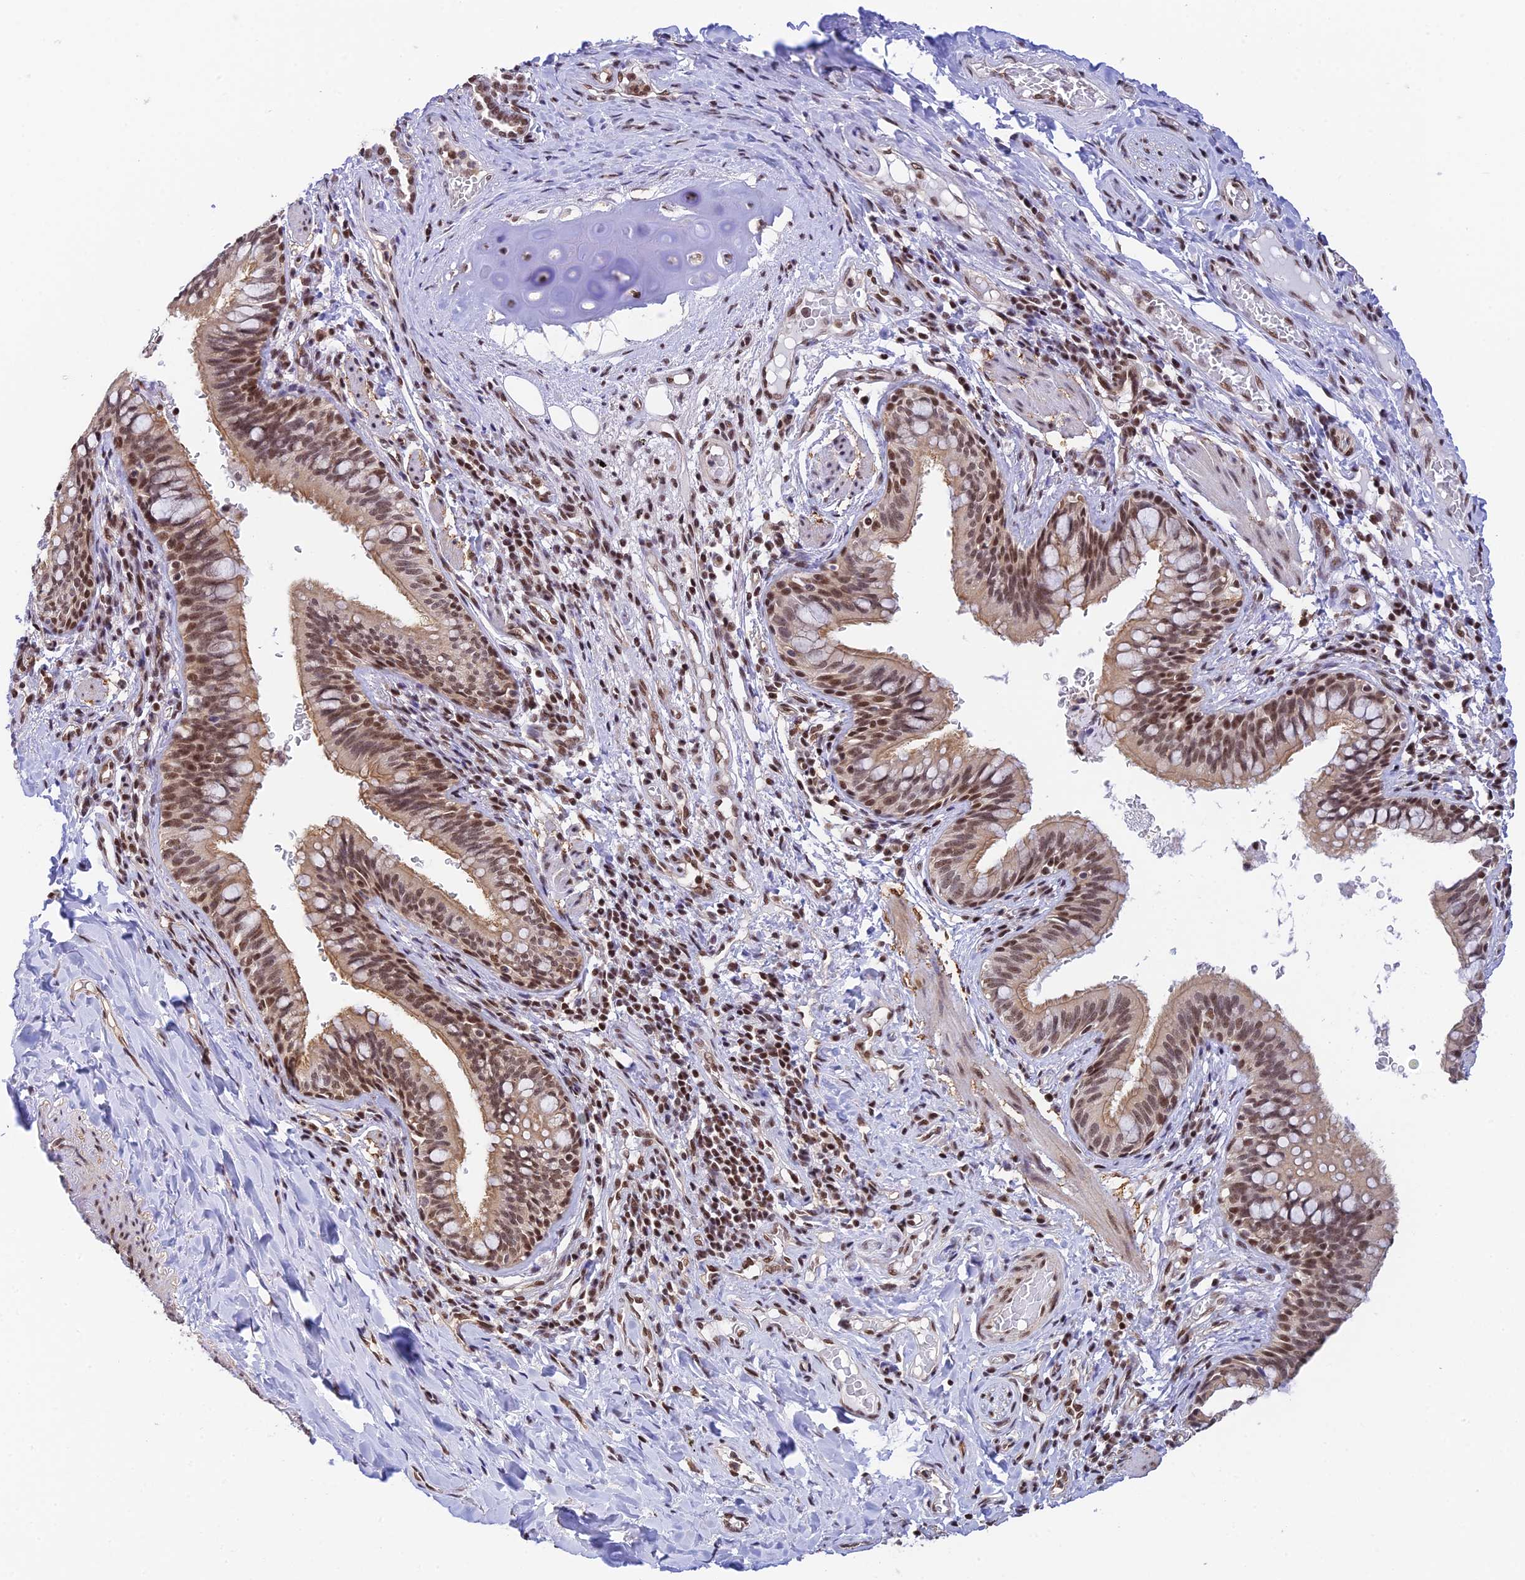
{"staining": {"intensity": "moderate", "quantity": ">75%", "location": "cytoplasmic/membranous,nuclear"}, "tissue": "bronchus", "cell_type": "Respiratory epithelial cells", "image_type": "normal", "snomed": [{"axis": "morphology", "description": "Normal tissue, NOS"}, {"axis": "topography", "description": "Cartilage tissue"}, {"axis": "topography", "description": "Bronchus"}], "caption": "Protein staining shows moderate cytoplasmic/membranous,nuclear positivity in approximately >75% of respiratory epithelial cells in benign bronchus. (Brightfield microscopy of DAB IHC at high magnification).", "gene": "THAP11", "patient": {"sex": "female", "age": 36}}